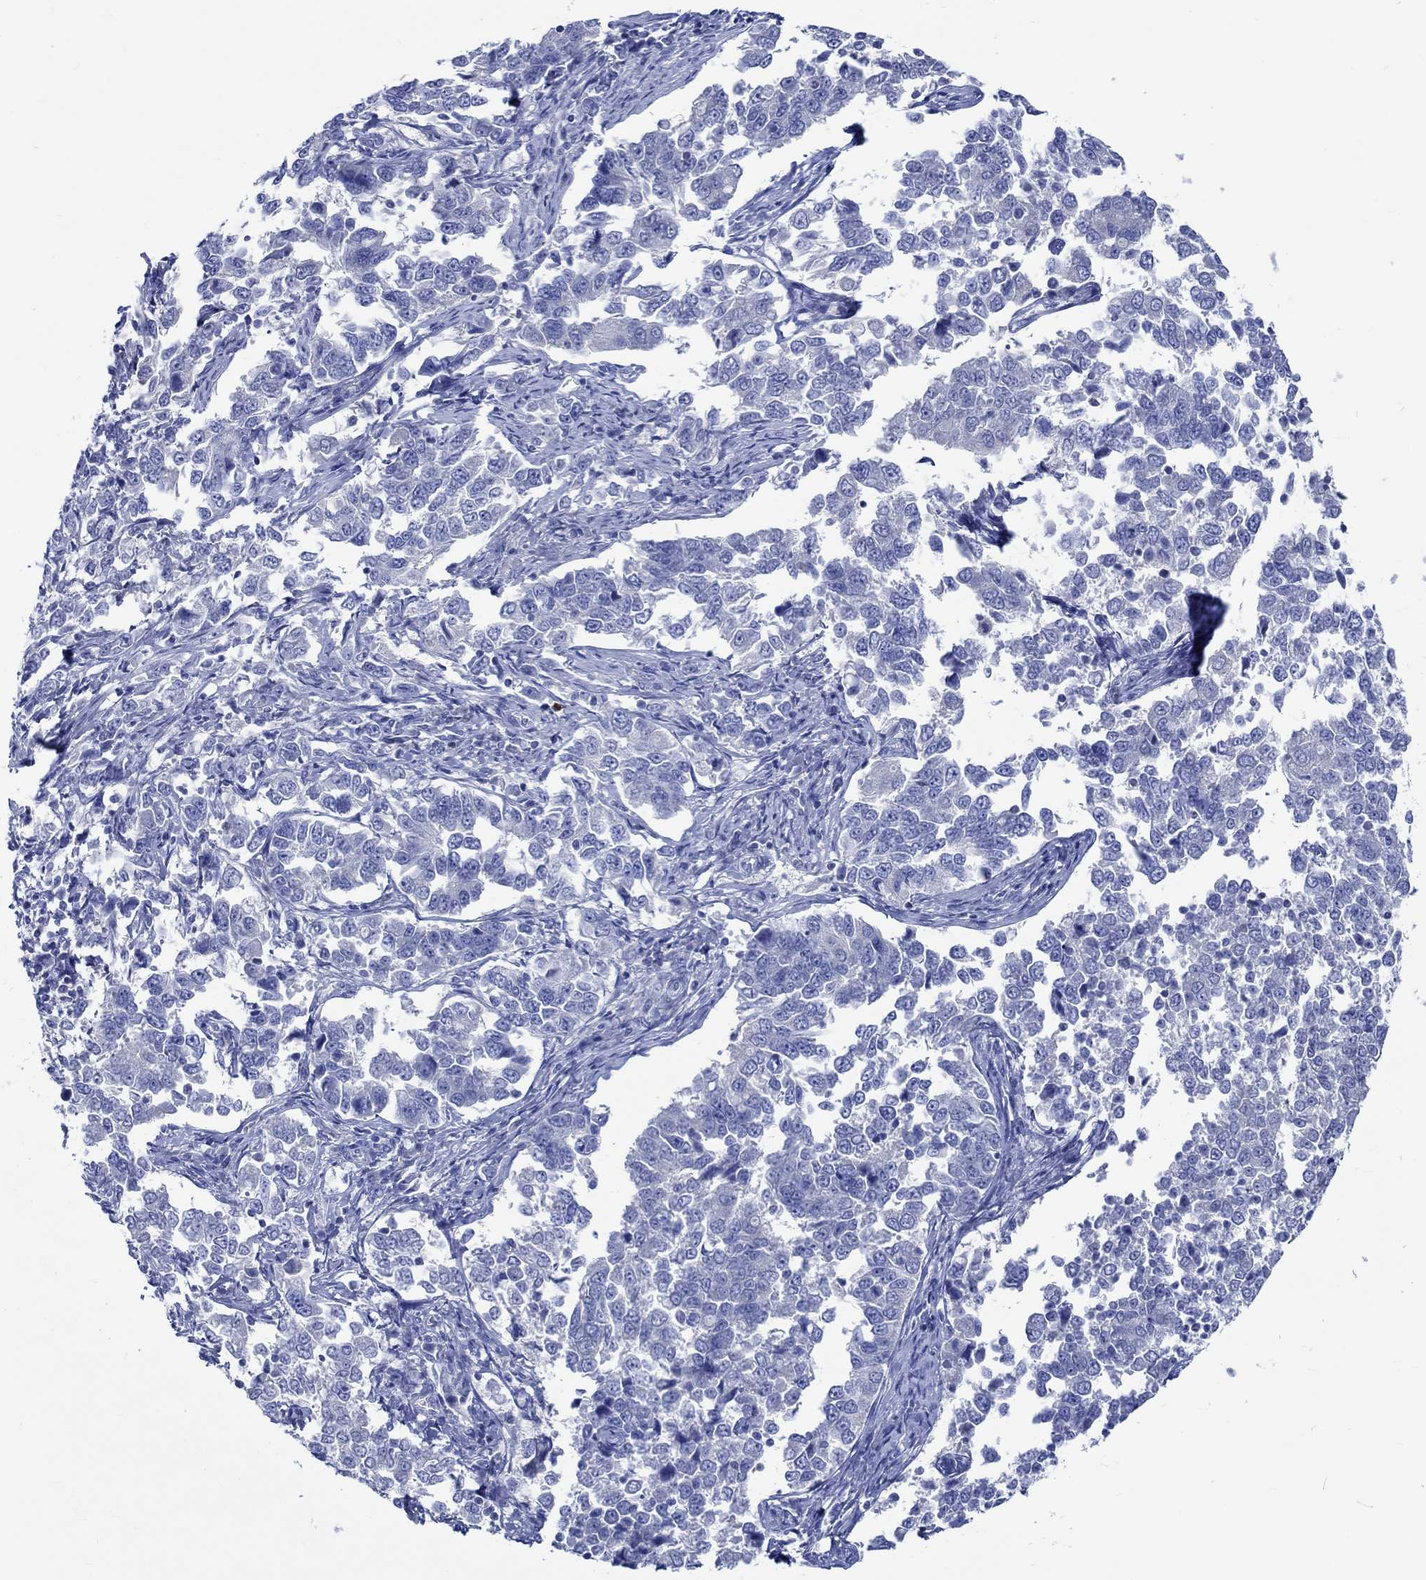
{"staining": {"intensity": "negative", "quantity": "none", "location": "none"}, "tissue": "endometrial cancer", "cell_type": "Tumor cells", "image_type": "cancer", "snomed": [{"axis": "morphology", "description": "Adenocarcinoma, NOS"}, {"axis": "topography", "description": "Endometrium"}], "caption": "Tumor cells are negative for brown protein staining in endometrial cancer.", "gene": "PTPRN2", "patient": {"sex": "female", "age": 43}}